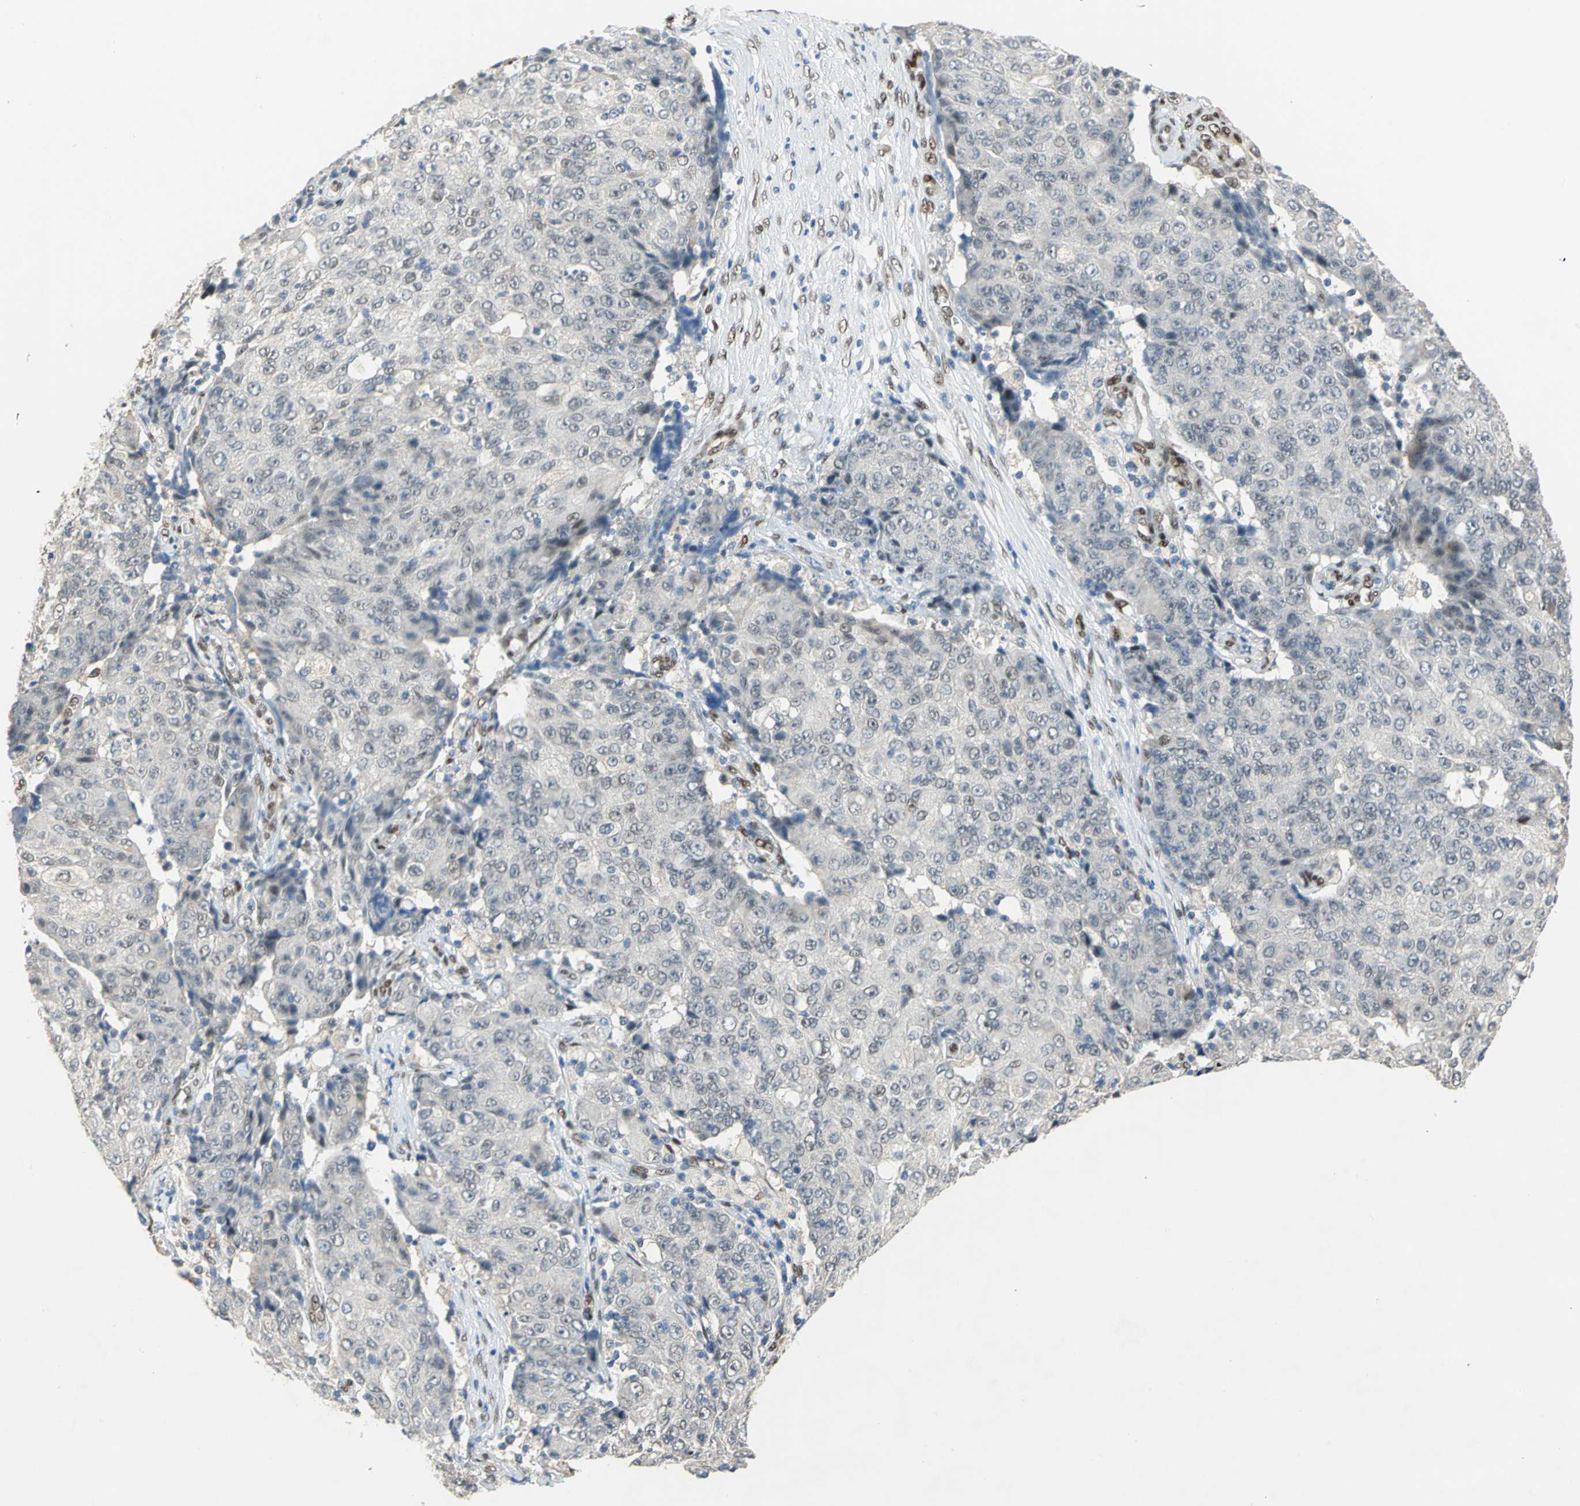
{"staining": {"intensity": "negative", "quantity": "none", "location": "none"}, "tissue": "ovarian cancer", "cell_type": "Tumor cells", "image_type": "cancer", "snomed": [{"axis": "morphology", "description": "Carcinoma, endometroid"}, {"axis": "topography", "description": "Ovary"}], "caption": "Immunohistochemical staining of ovarian cancer (endometroid carcinoma) displays no significant expression in tumor cells. (Brightfield microscopy of DAB (3,3'-diaminobenzidine) immunohistochemistry (IHC) at high magnification).", "gene": "RBFOX2", "patient": {"sex": "female", "age": 42}}